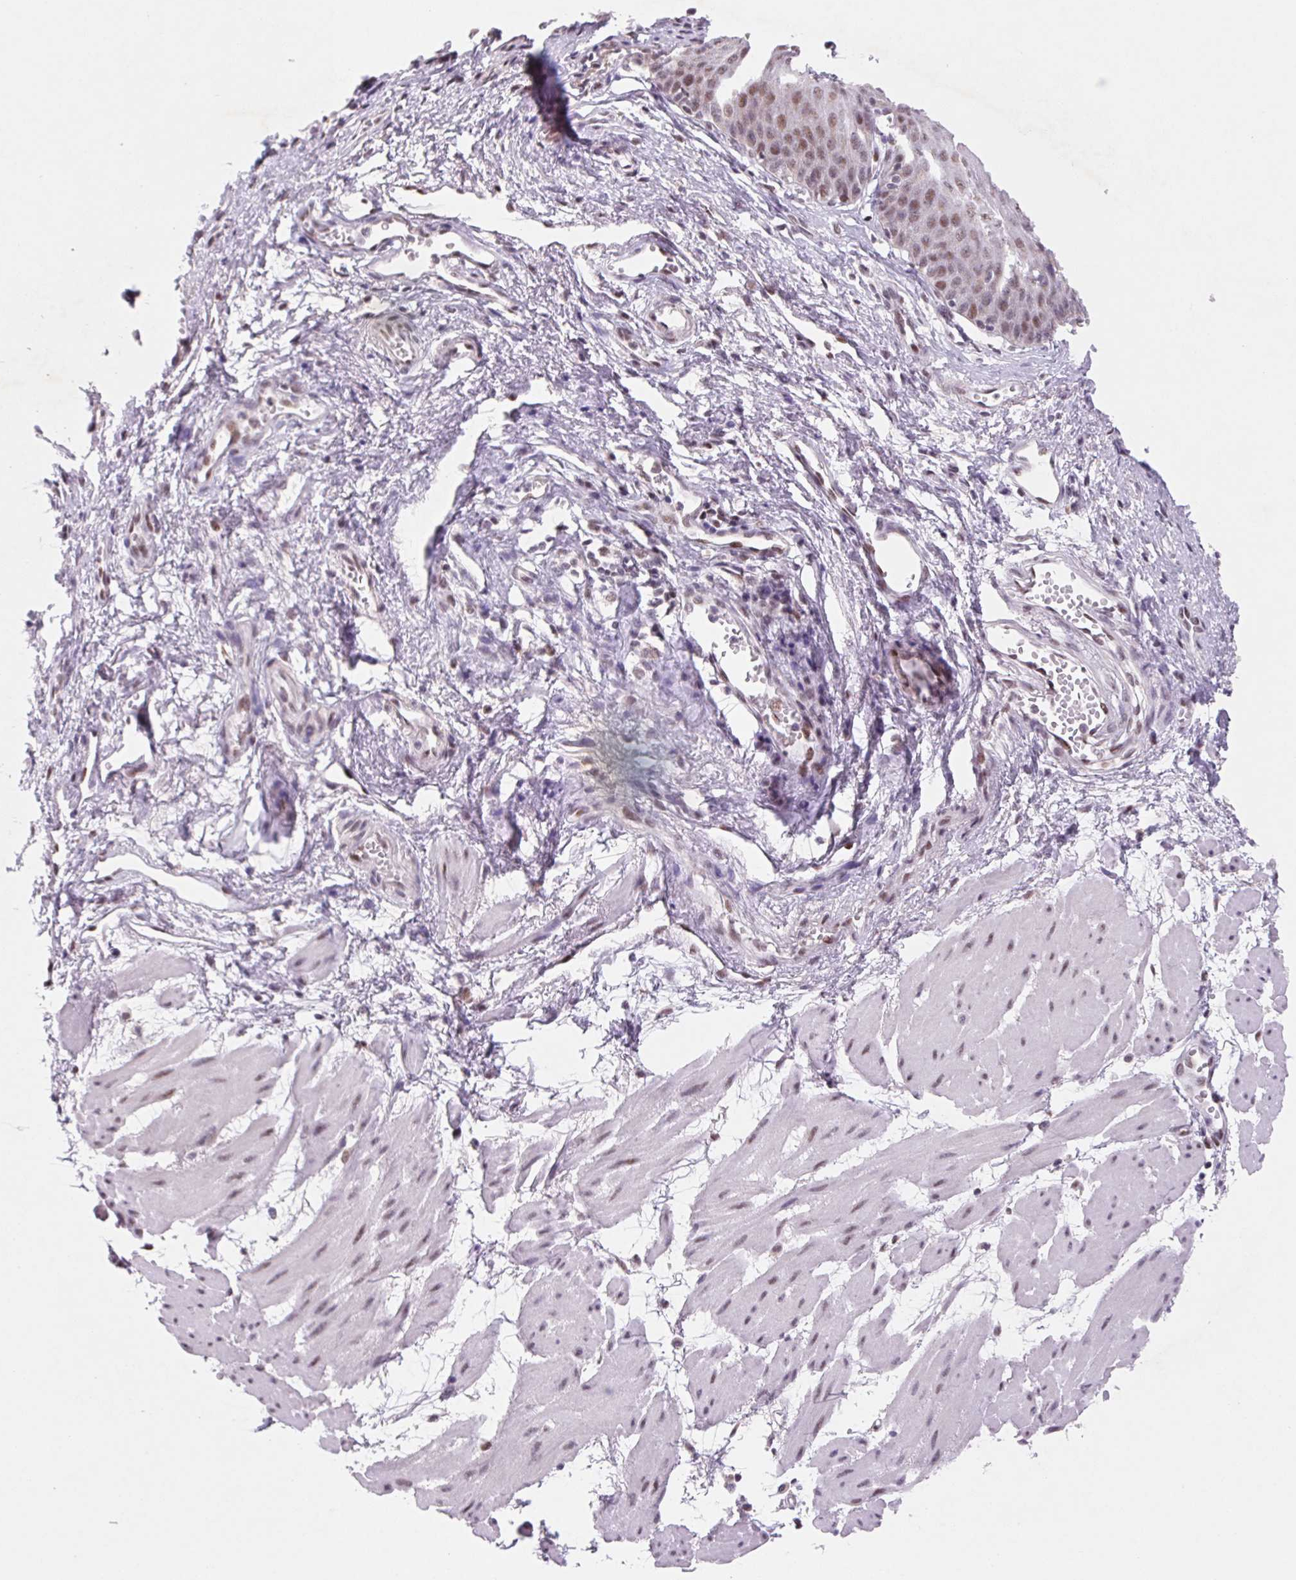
{"staining": {"intensity": "weak", "quantity": "<25%", "location": "nuclear"}, "tissue": "esophagus", "cell_type": "Squamous epithelial cells", "image_type": "normal", "snomed": [{"axis": "morphology", "description": "Normal tissue, NOS"}, {"axis": "topography", "description": "Esophagus"}], "caption": "This is a photomicrograph of immunohistochemistry (IHC) staining of normal esophagus, which shows no expression in squamous epithelial cells. (Stains: DAB (3,3'-diaminobenzidine) immunohistochemistry with hematoxylin counter stain, Microscopy: brightfield microscopy at high magnification).", "gene": "DPPA5", "patient": {"sex": "male", "age": 71}}